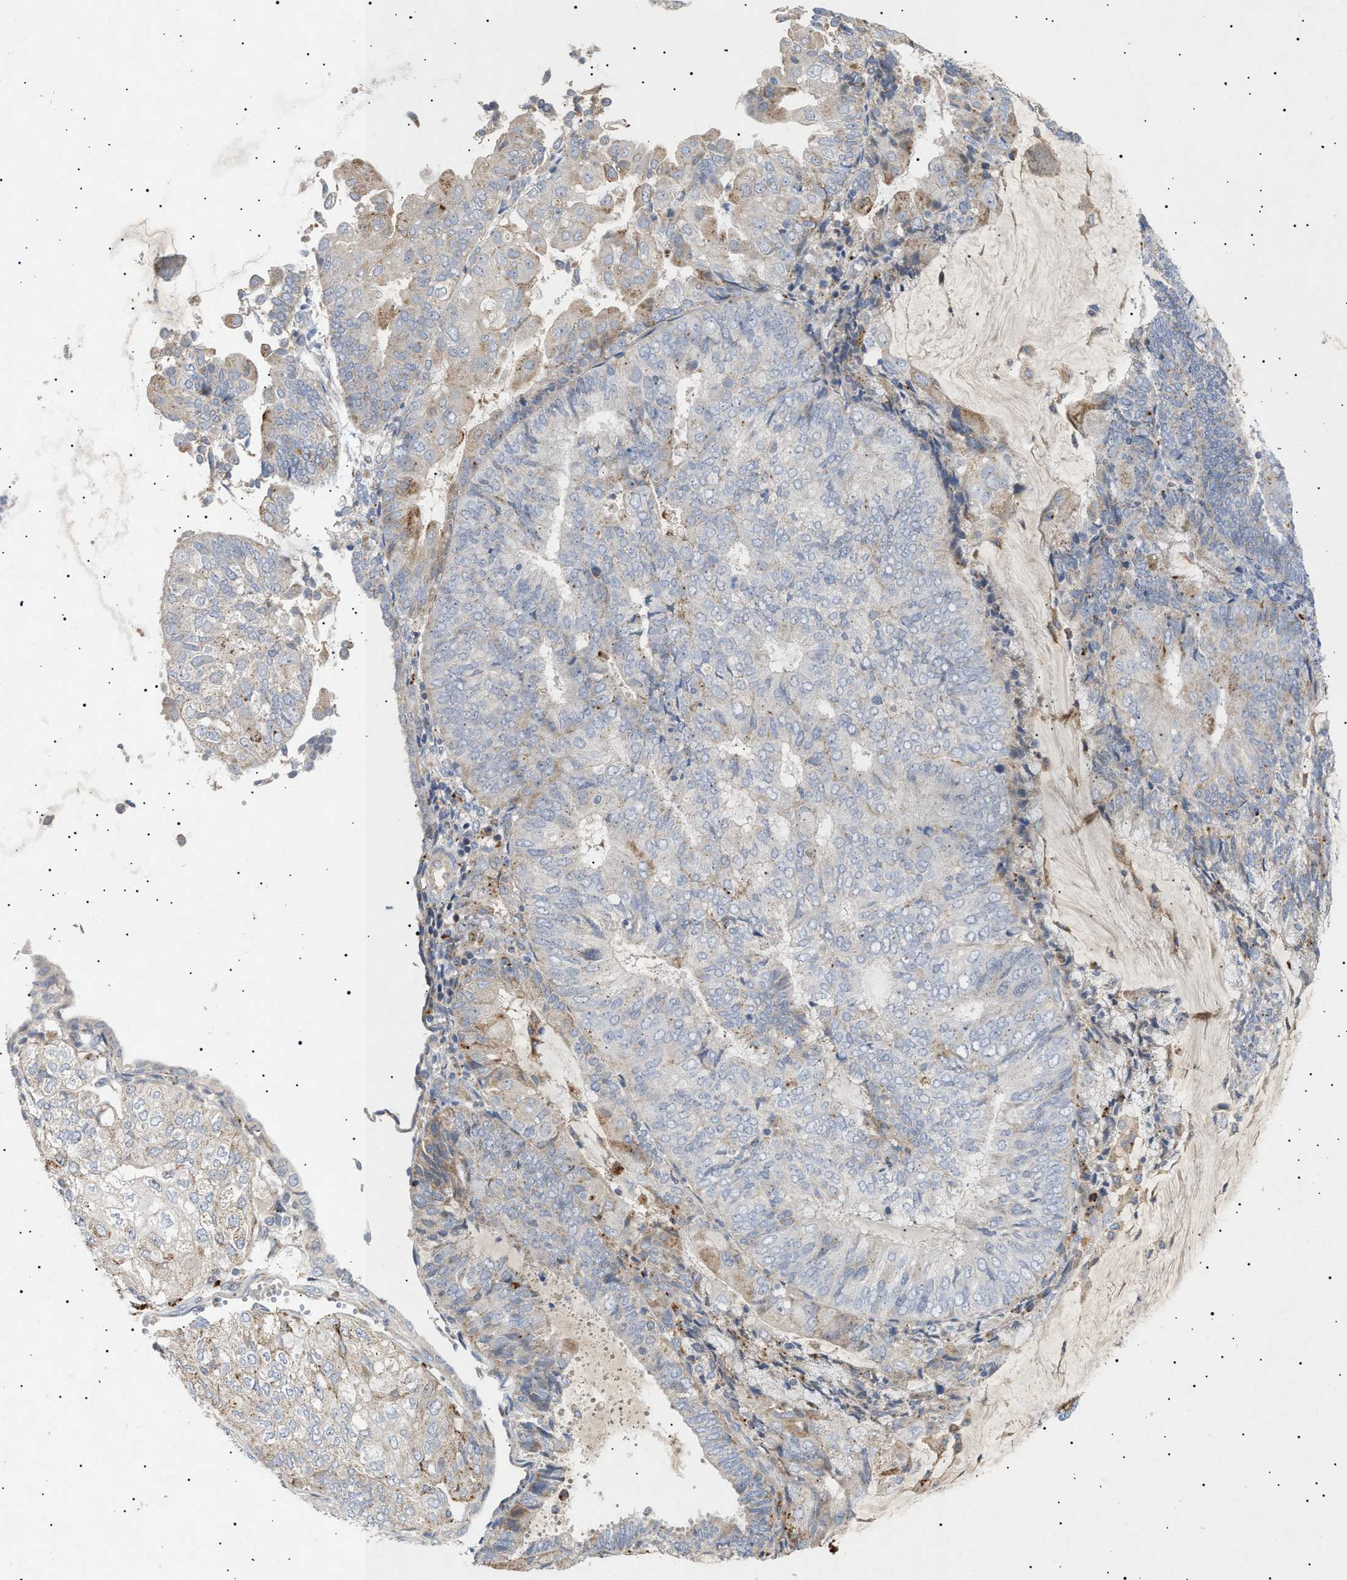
{"staining": {"intensity": "weak", "quantity": "<25%", "location": "cytoplasmic/membranous"}, "tissue": "endometrial cancer", "cell_type": "Tumor cells", "image_type": "cancer", "snomed": [{"axis": "morphology", "description": "Adenocarcinoma, NOS"}, {"axis": "topography", "description": "Endometrium"}], "caption": "Immunohistochemistry of human endometrial adenocarcinoma displays no expression in tumor cells. Nuclei are stained in blue.", "gene": "SIRT5", "patient": {"sex": "female", "age": 81}}